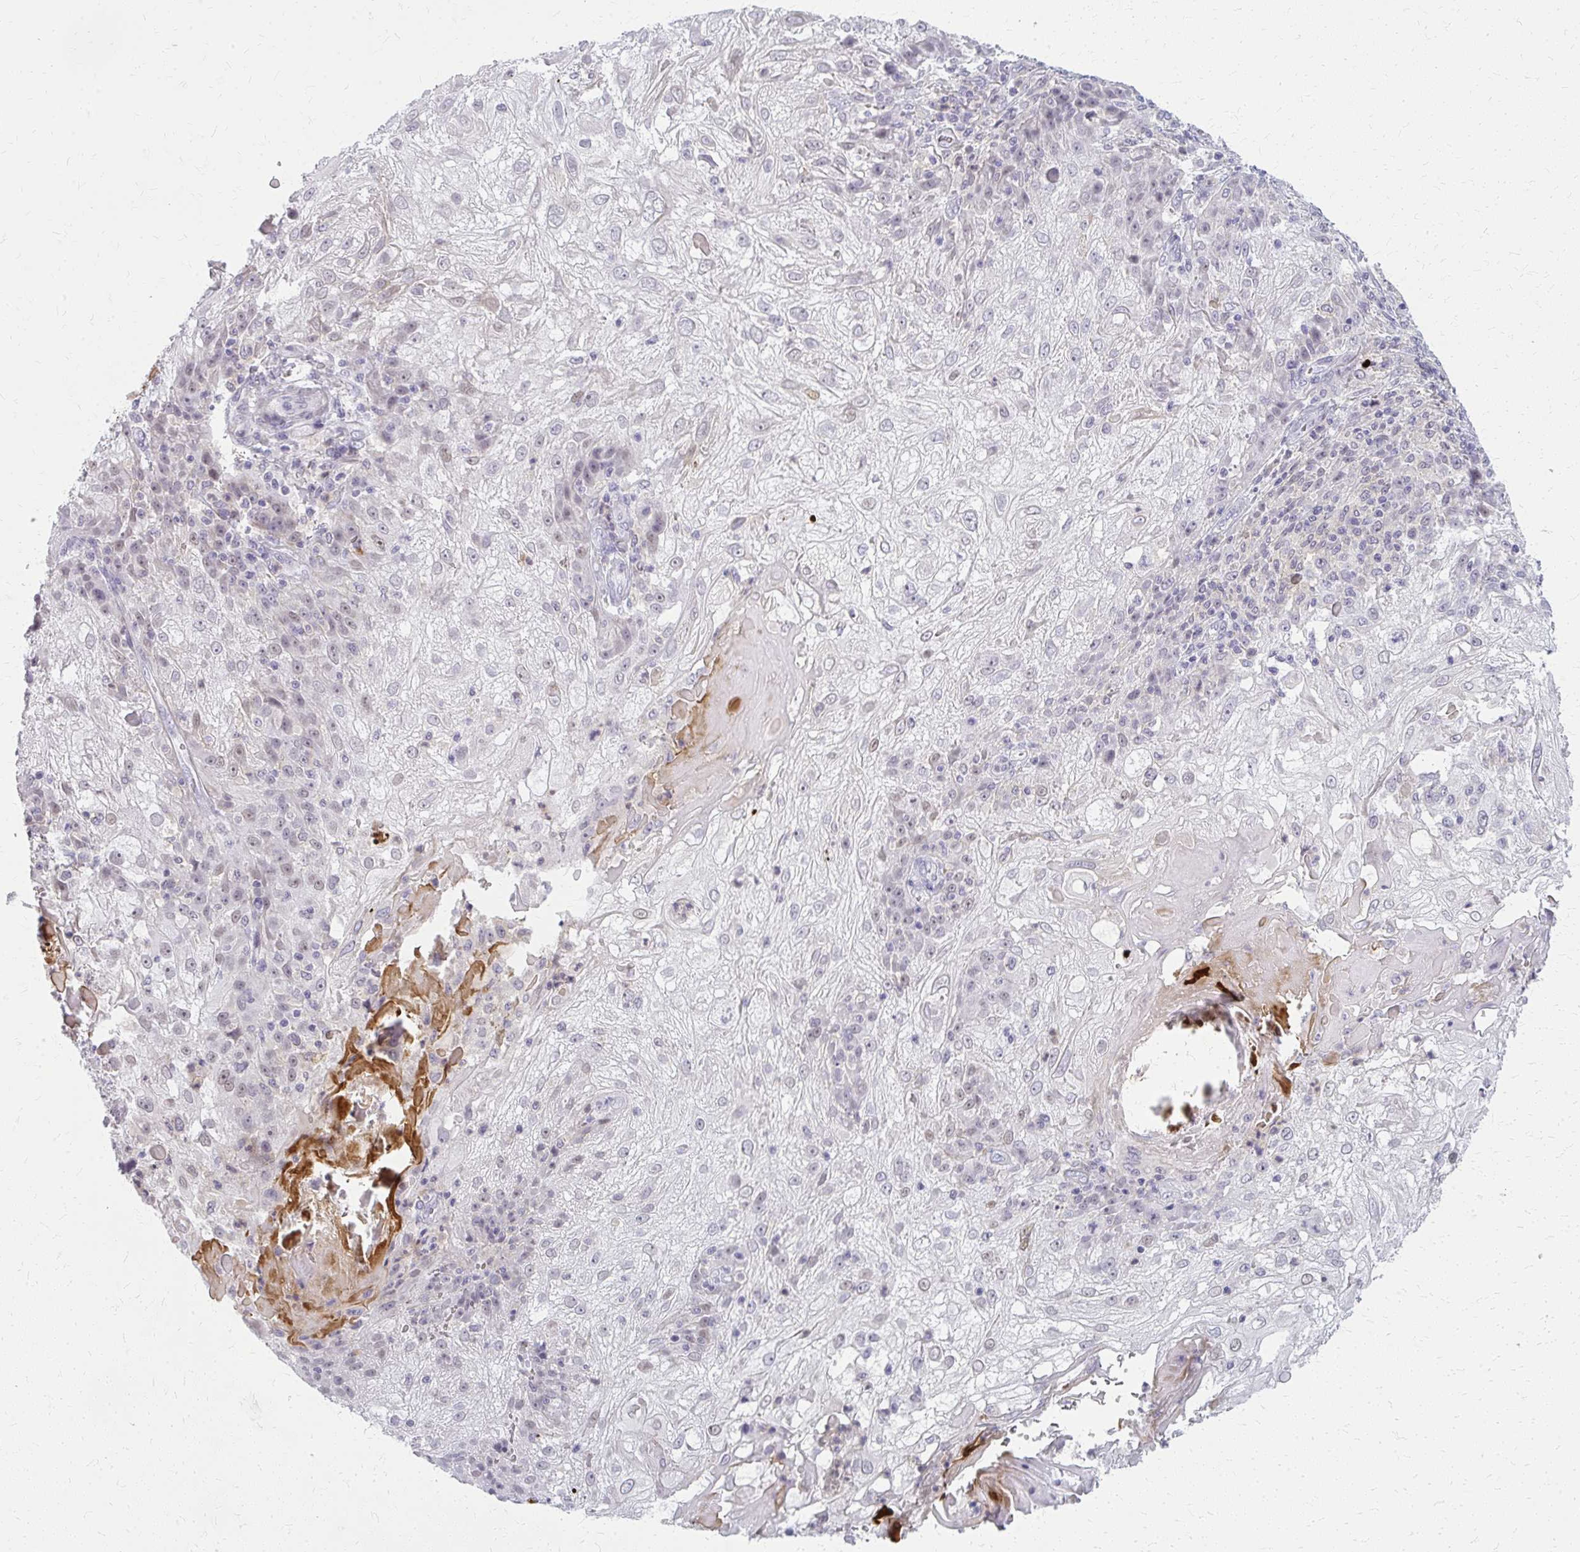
{"staining": {"intensity": "weak", "quantity": "<25%", "location": "nuclear"}, "tissue": "skin cancer", "cell_type": "Tumor cells", "image_type": "cancer", "snomed": [{"axis": "morphology", "description": "Normal tissue, NOS"}, {"axis": "morphology", "description": "Squamous cell carcinoma, NOS"}, {"axis": "topography", "description": "Skin"}], "caption": "Squamous cell carcinoma (skin) was stained to show a protein in brown. There is no significant positivity in tumor cells.", "gene": "CASQ2", "patient": {"sex": "female", "age": 83}}